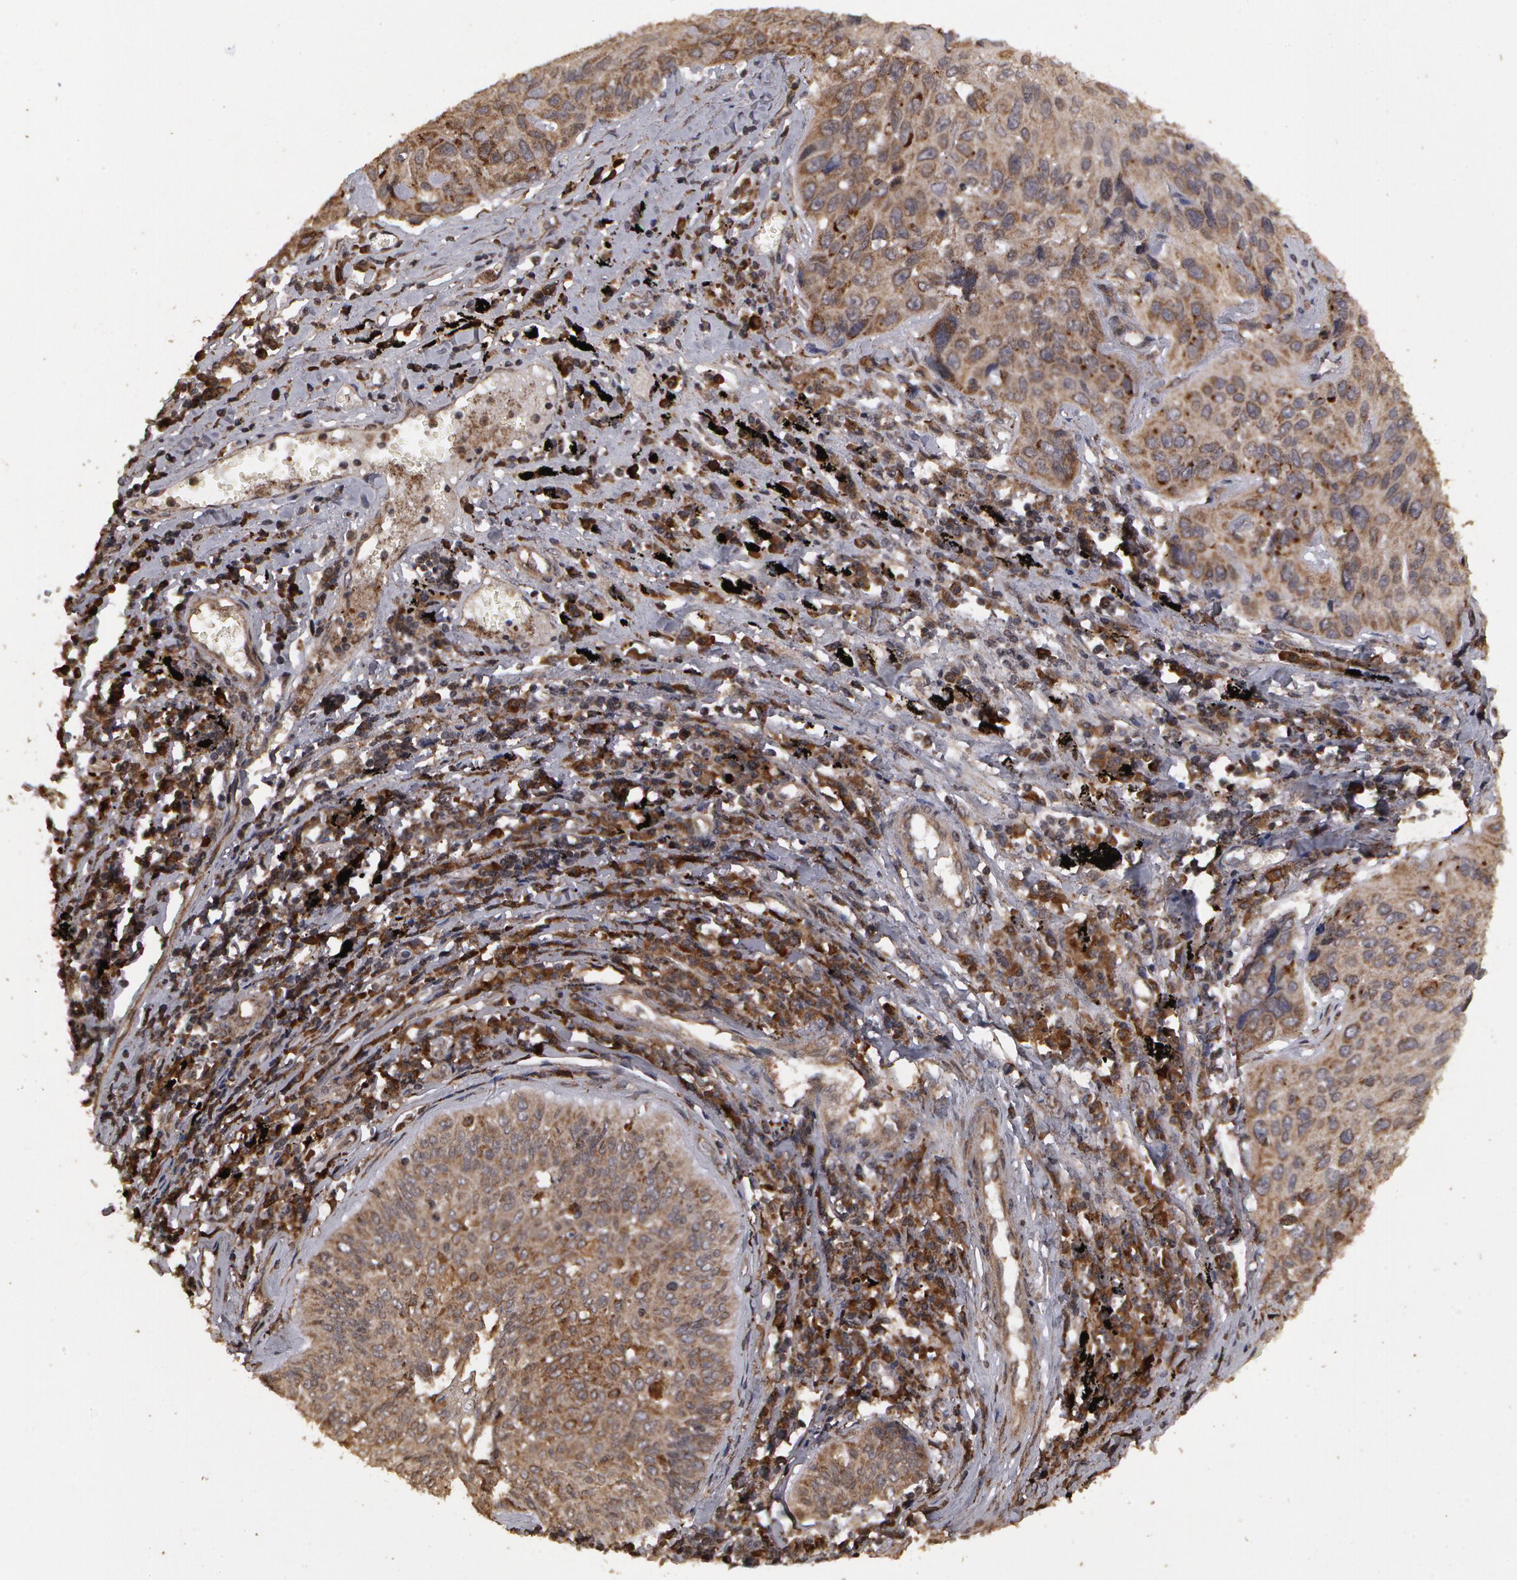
{"staining": {"intensity": "weak", "quantity": ">75%", "location": "cytoplasmic/membranous"}, "tissue": "lung cancer", "cell_type": "Tumor cells", "image_type": "cancer", "snomed": [{"axis": "morphology", "description": "Adenocarcinoma, NOS"}, {"axis": "topography", "description": "Lung"}], "caption": "High-power microscopy captured an immunohistochemistry (IHC) histopathology image of lung cancer (adenocarcinoma), revealing weak cytoplasmic/membranous positivity in approximately >75% of tumor cells. (Stains: DAB in brown, nuclei in blue, Microscopy: brightfield microscopy at high magnification).", "gene": "CALR", "patient": {"sex": "male", "age": 60}}